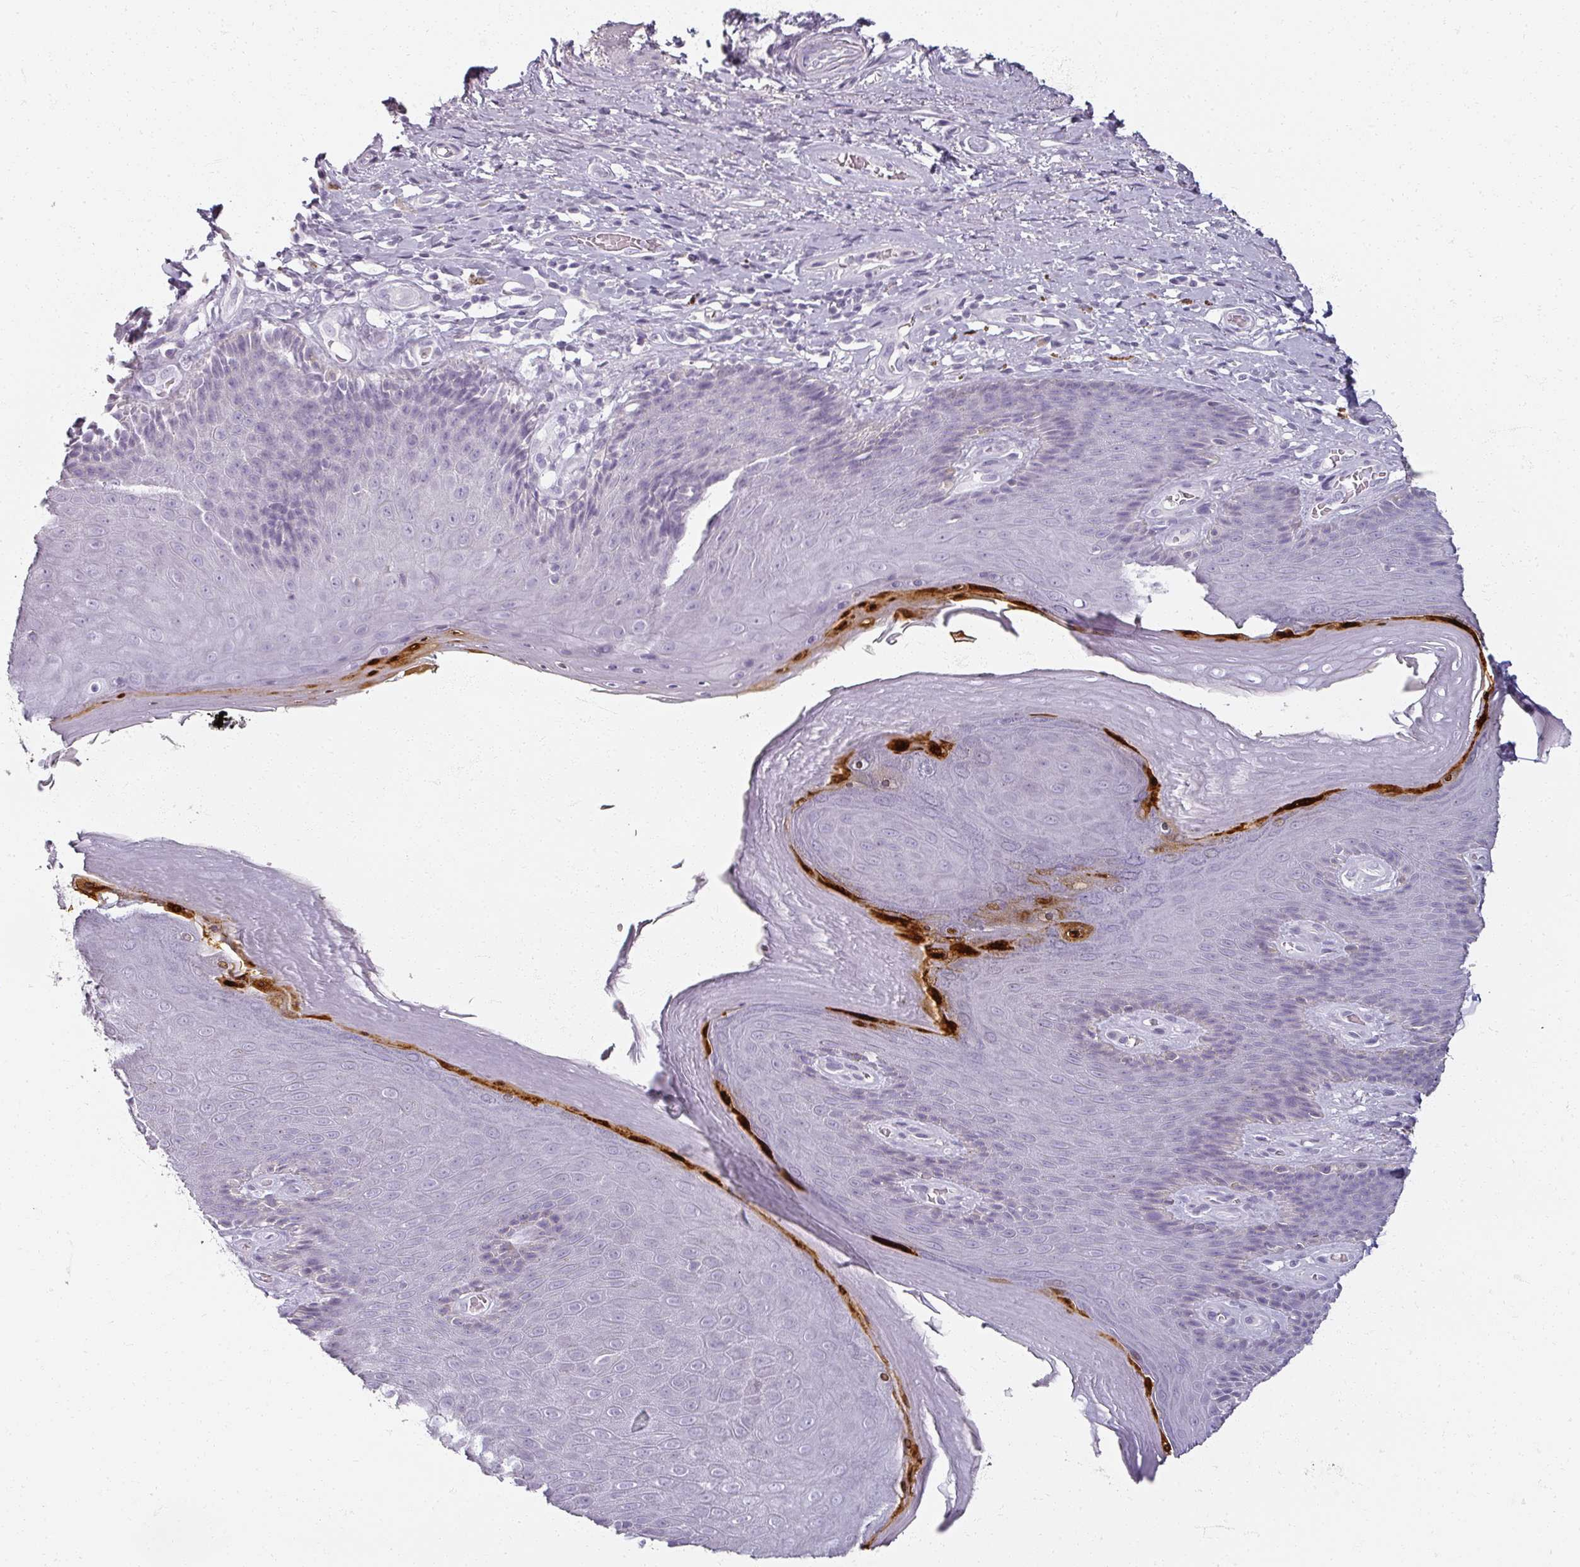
{"staining": {"intensity": "strong", "quantity": "<25%", "location": "cytoplasmic/membranous"}, "tissue": "skin", "cell_type": "Epidermal cells", "image_type": "normal", "snomed": [{"axis": "morphology", "description": "Normal tissue, NOS"}, {"axis": "topography", "description": "Anal"}, {"axis": "topography", "description": "Peripheral nerve tissue"}], "caption": "Protein analysis of unremarkable skin exhibits strong cytoplasmic/membranous expression in approximately <25% of epidermal cells.", "gene": "REG3A", "patient": {"sex": "male", "age": 53}}